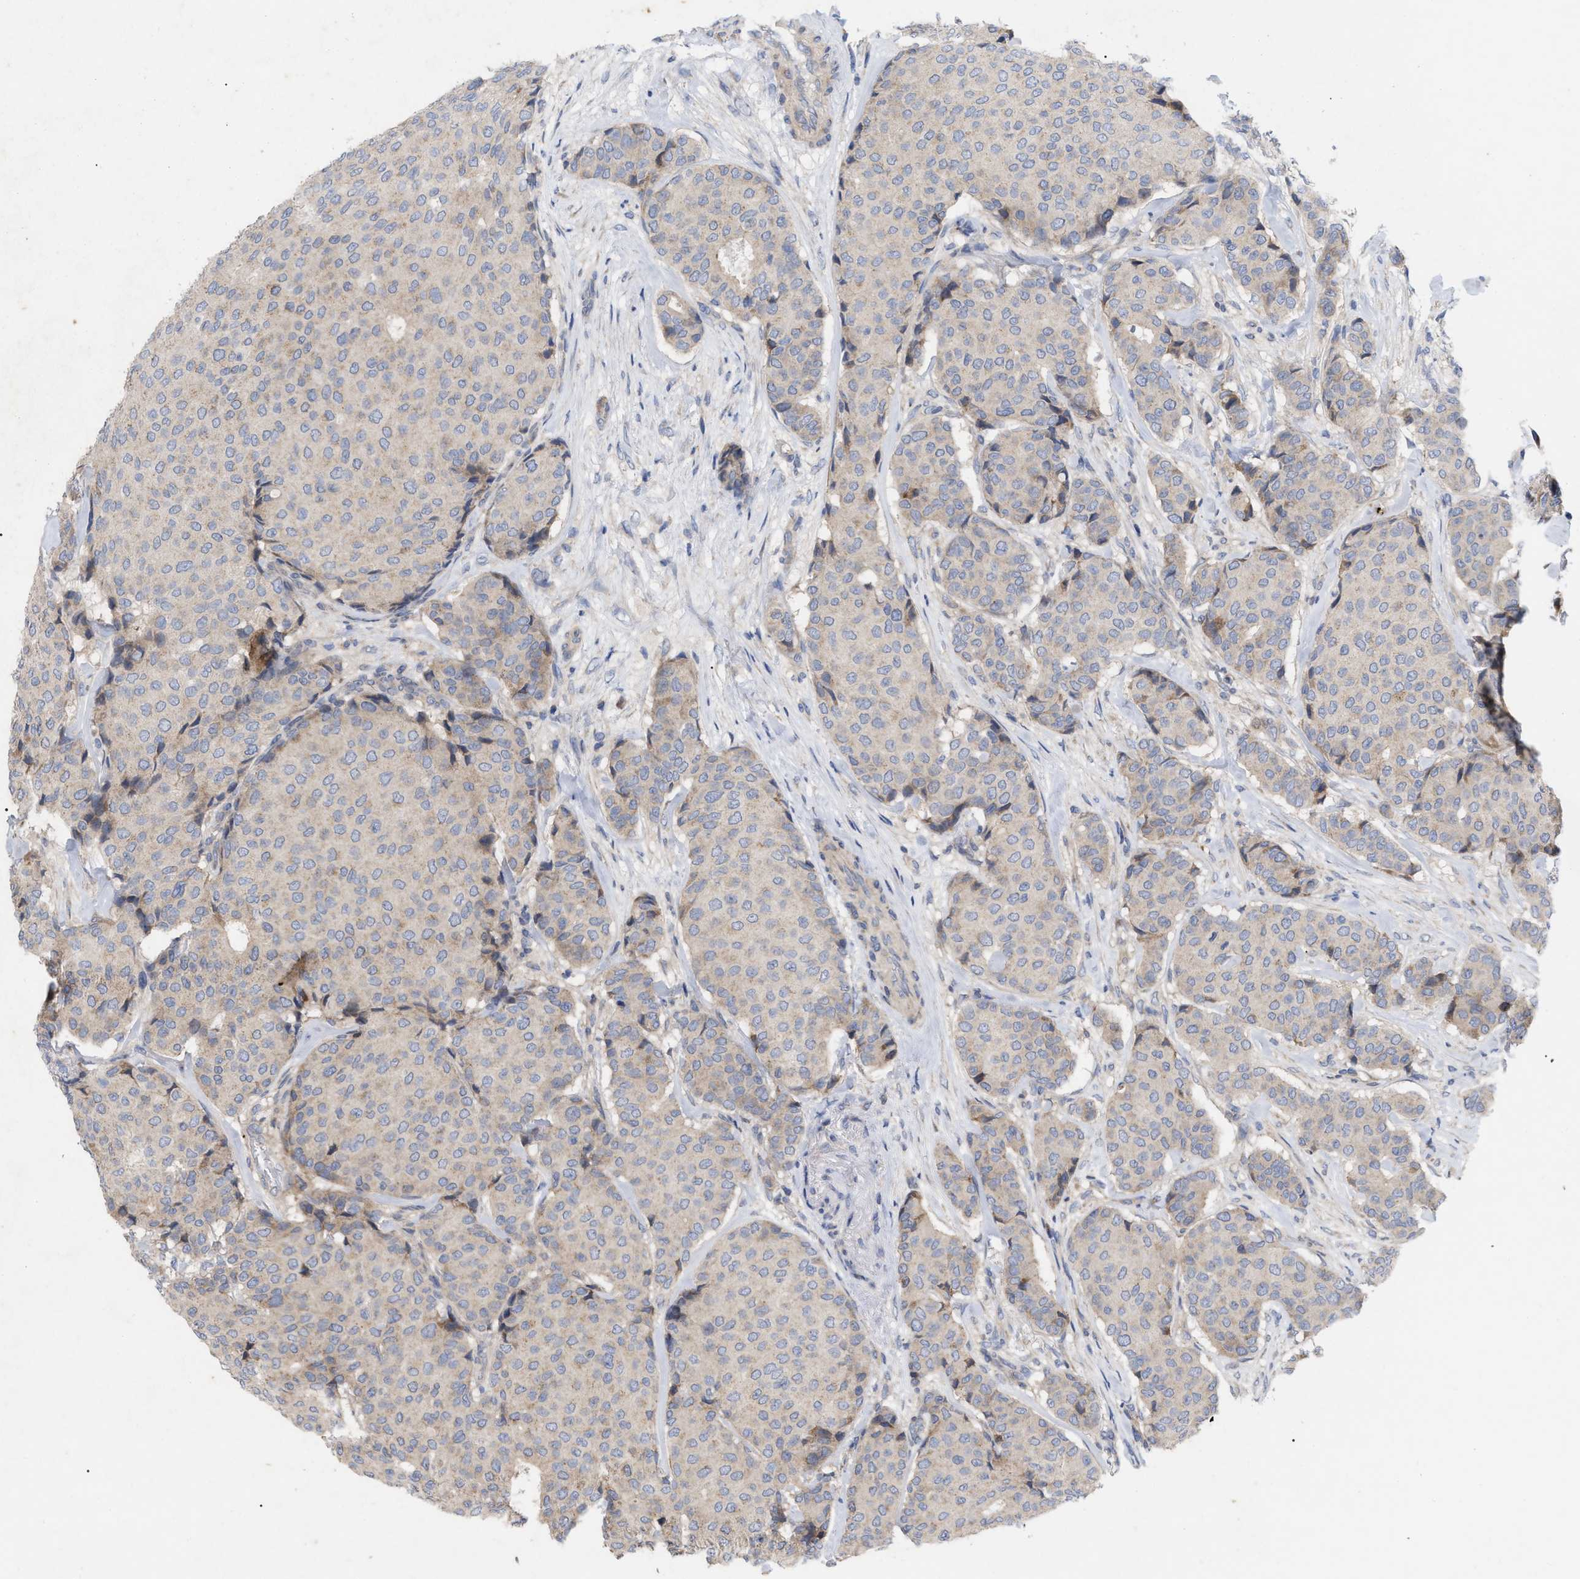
{"staining": {"intensity": "weak", "quantity": ">75%", "location": "cytoplasmic/membranous"}, "tissue": "breast cancer", "cell_type": "Tumor cells", "image_type": "cancer", "snomed": [{"axis": "morphology", "description": "Duct carcinoma"}, {"axis": "topography", "description": "Breast"}], "caption": "A high-resolution image shows IHC staining of breast cancer (intraductal carcinoma), which exhibits weak cytoplasmic/membranous expression in about >75% of tumor cells.", "gene": "VIP", "patient": {"sex": "female", "age": 75}}